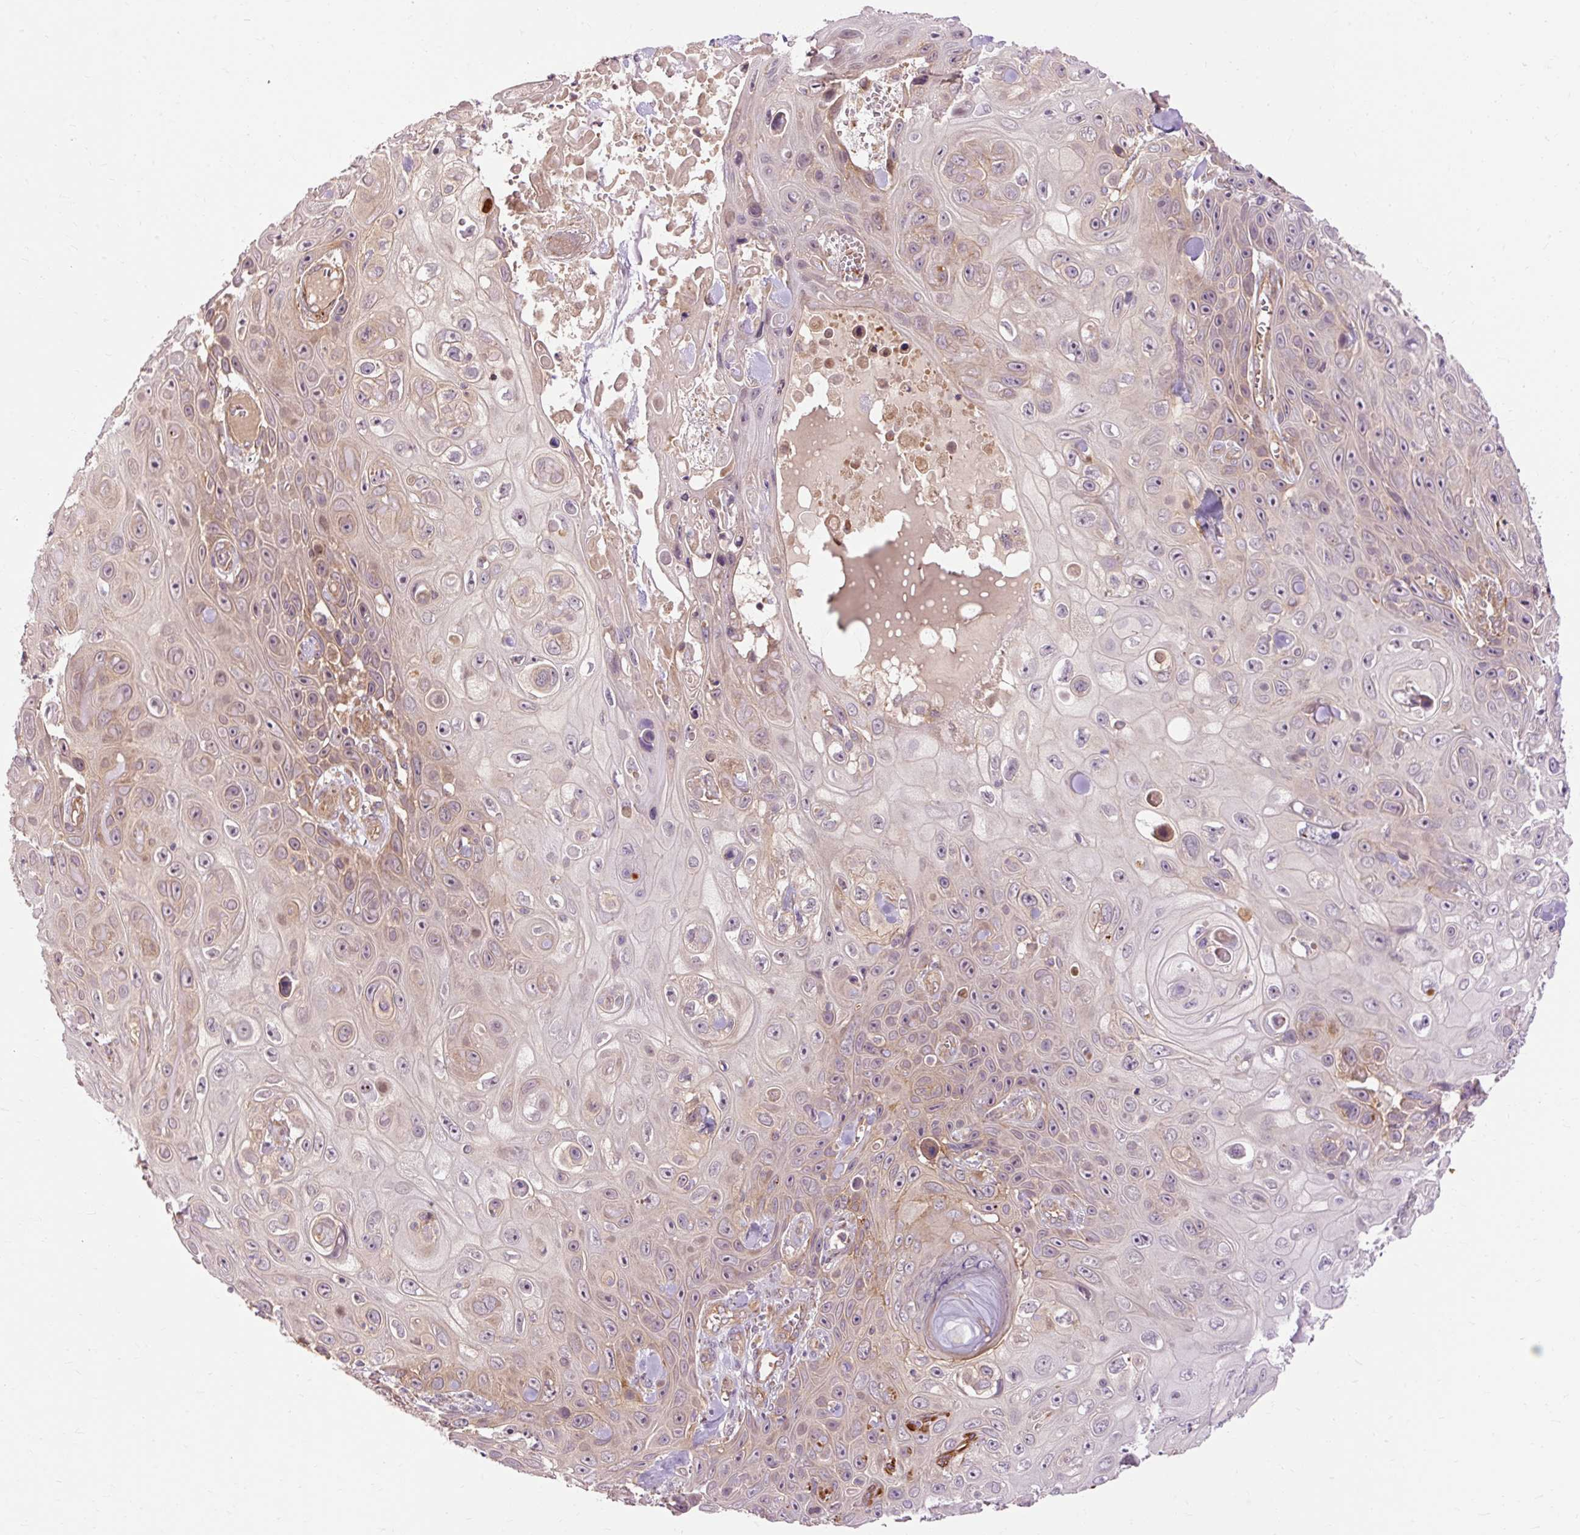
{"staining": {"intensity": "weak", "quantity": "25%-75%", "location": "cytoplasmic/membranous"}, "tissue": "skin cancer", "cell_type": "Tumor cells", "image_type": "cancer", "snomed": [{"axis": "morphology", "description": "Squamous cell carcinoma, NOS"}, {"axis": "topography", "description": "Skin"}], "caption": "Immunohistochemical staining of human squamous cell carcinoma (skin) shows low levels of weak cytoplasmic/membranous positivity in about 25%-75% of tumor cells.", "gene": "RIPOR3", "patient": {"sex": "male", "age": 82}}